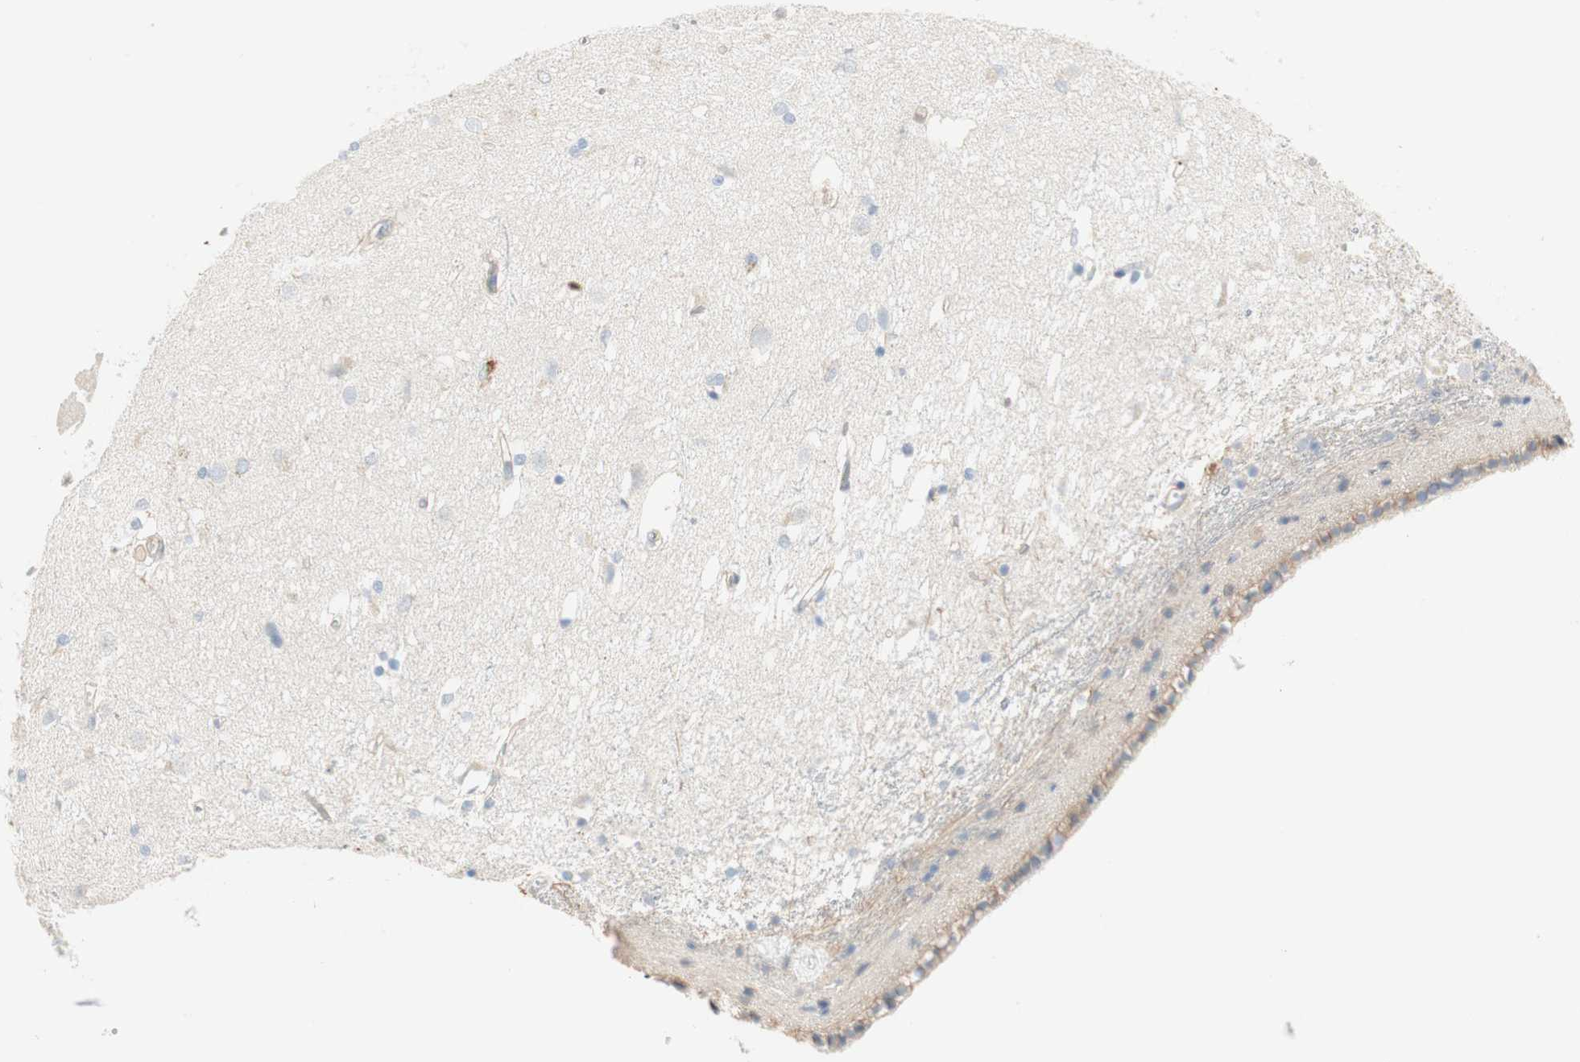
{"staining": {"intensity": "negative", "quantity": "none", "location": "none"}, "tissue": "caudate", "cell_type": "Glial cells", "image_type": "normal", "snomed": [{"axis": "morphology", "description": "Normal tissue, NOS"}, {"axis": "topography", "description": "Lateral ventricle wall"}], "caption": "High power microscopy photomicrograph of an IHC image of normal caudate, revealing no significant staining in glial cells. (Brightfield microscopy of DAB IHC at high magnification).", "gene": "CDK3", "patient": {"sex": "female", "age": 19}}